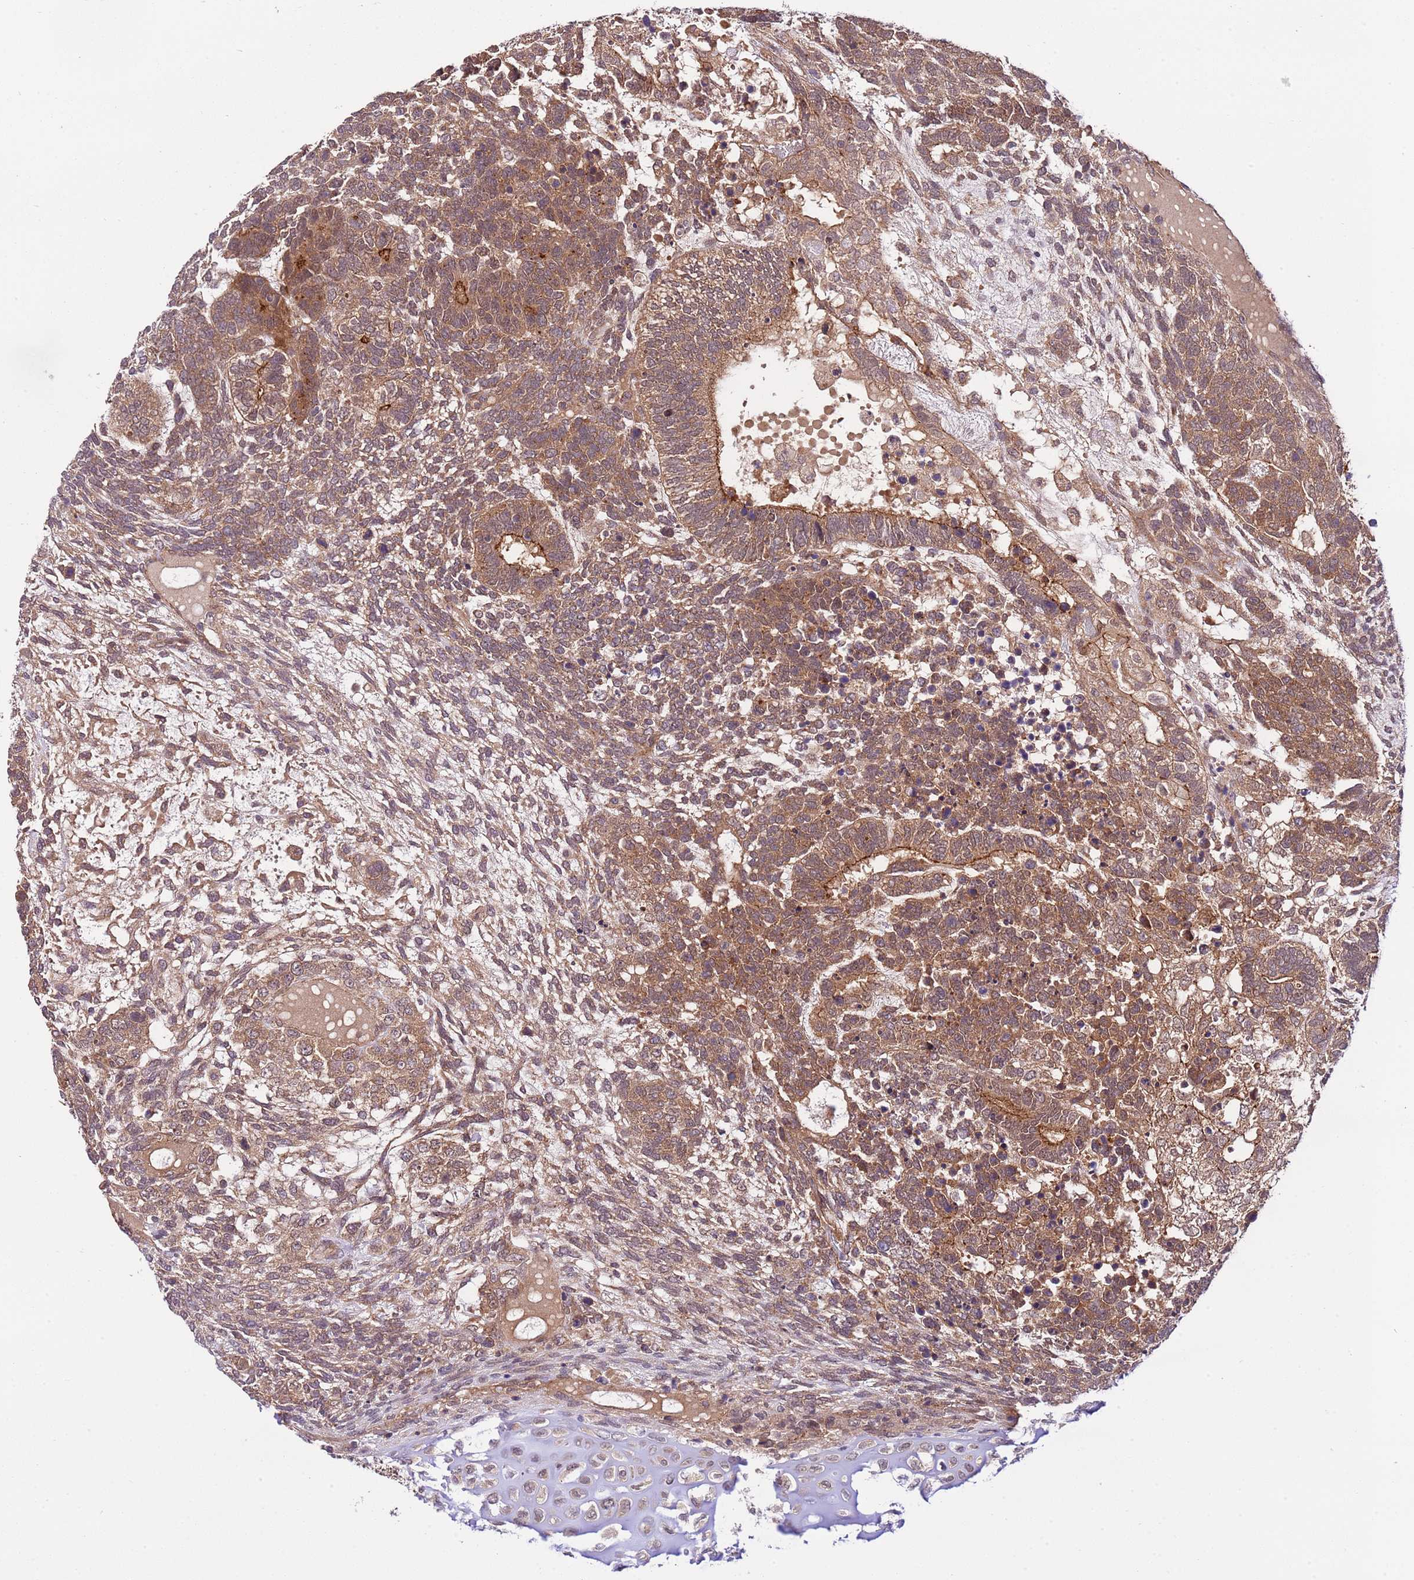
{"staining": {"intensity": "moderate", "quantity": ">75%", "location": "cytoplasmic/membranous"}, "tissue": "testis cancer", "cell_type": "Tumor cells", "image_type": "cancer", "snomed": [{"axis": "morphology", "description": "Carcinoma, Embryonal, NOS"}, {"axis": "topography", "description": "Testis"}], "caption": "Tumor cells display medium levels of moderate cytoplasmic/membranous staining in about >75% of cells in human testis cancer (embryonal carcinoma). The protein is stained brown, and the nuclei are stained in blue (DAB IHC with brightfield microscopy, high magnification).", "gene": "DONSON", "patient": {"sex": "male", "age": 23}}